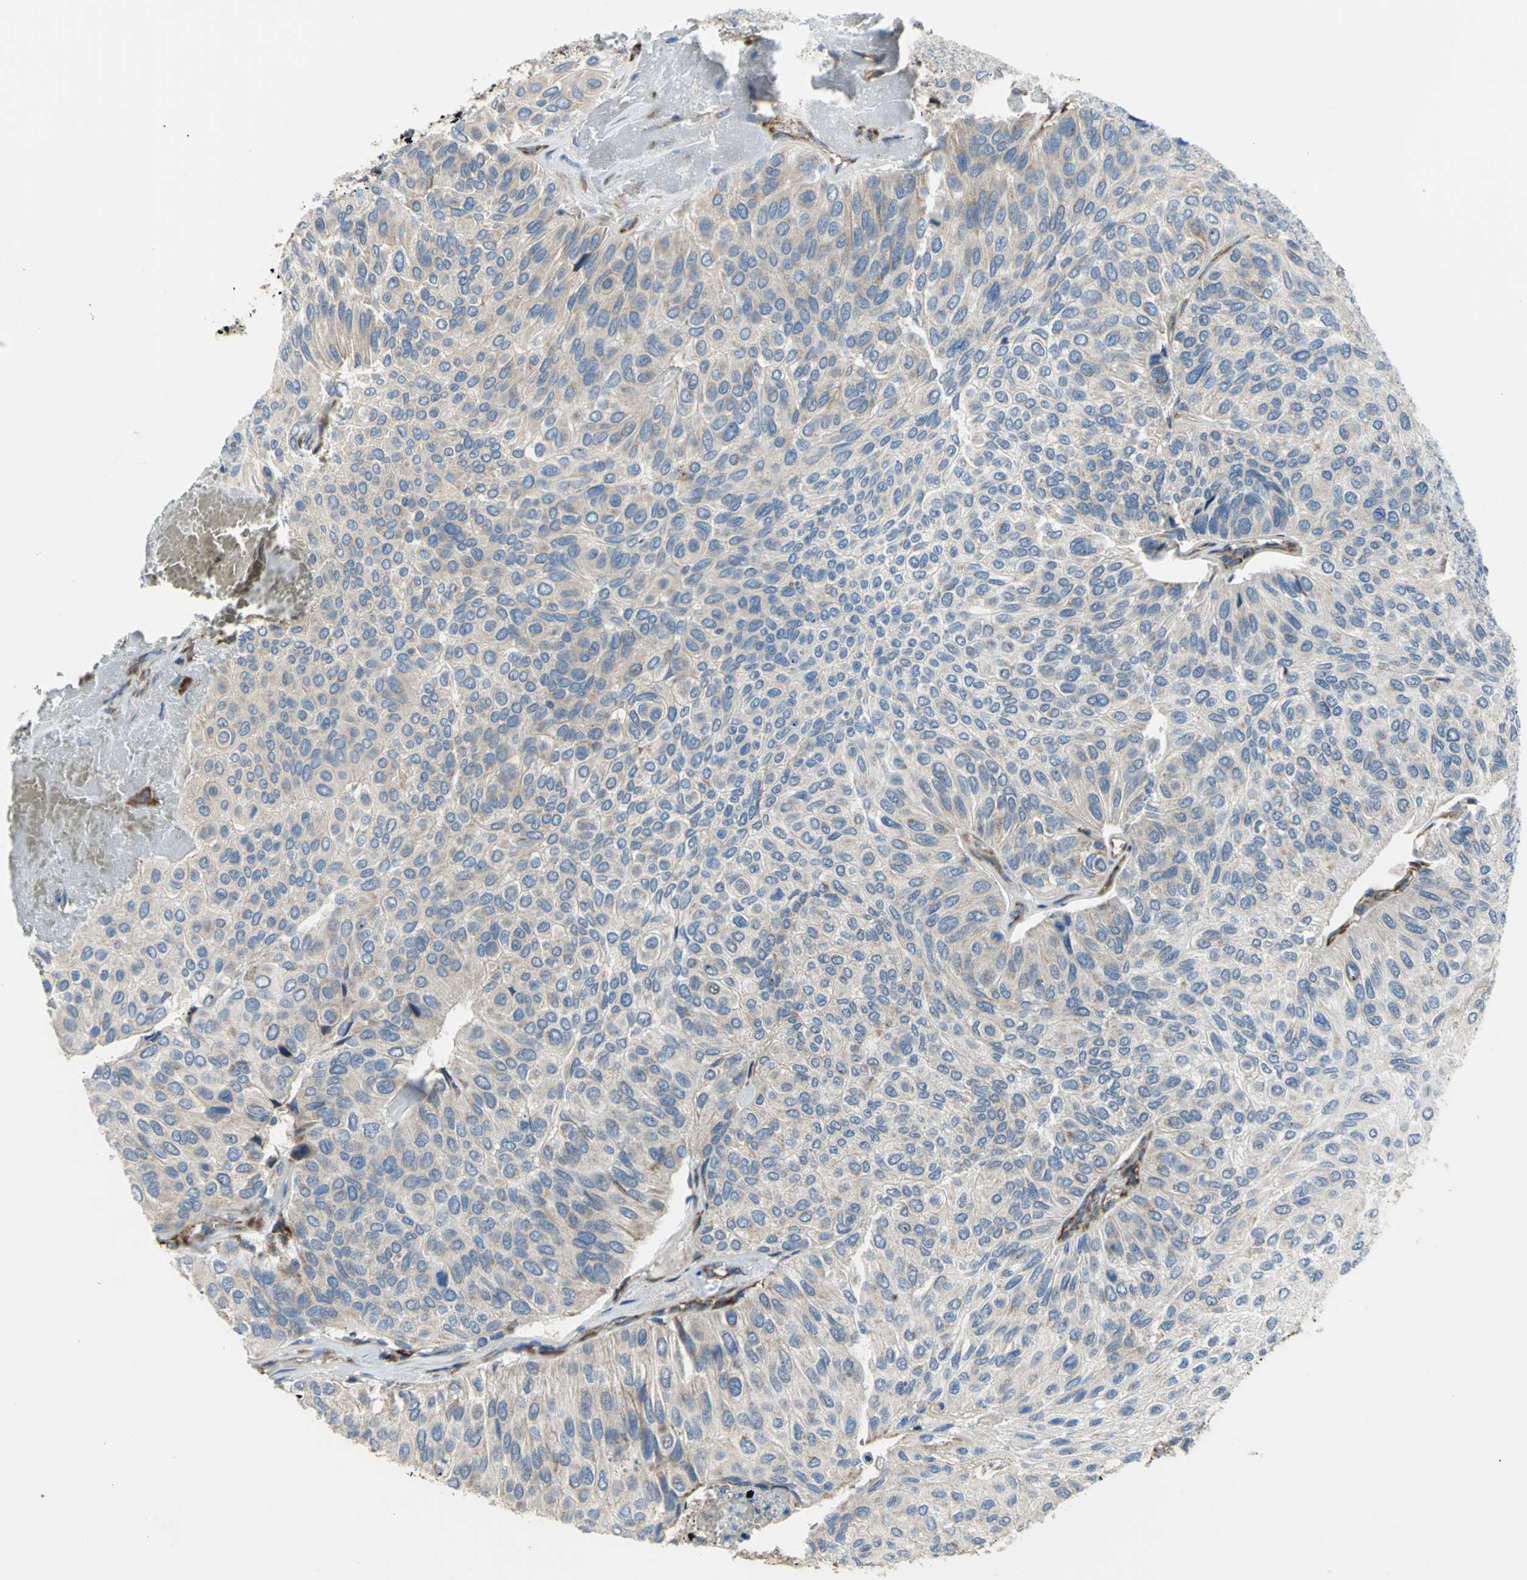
{"staining": {"intensity": "moderate", "quantity": ">75%", "location": "cytoplasmic/membranous"}, "tissue": "urothelial cancer", "cell_type": "Tumor cells", "image_type": "cancer", "snomed": [{"axis": "morphology", "description": "Urothelial carcinoma, High grade"}, {"axis": "topography", "description": "Urinary bladder"}], "caption": "Human urothelial carcinoma (high-grade) stained with a brown dye exhibits moderate cytoplasmic/membranous positive positivity in about >75% of tumor cells.", "gene": "TULP4", "patient": {"sex": "male", "age": 66}}